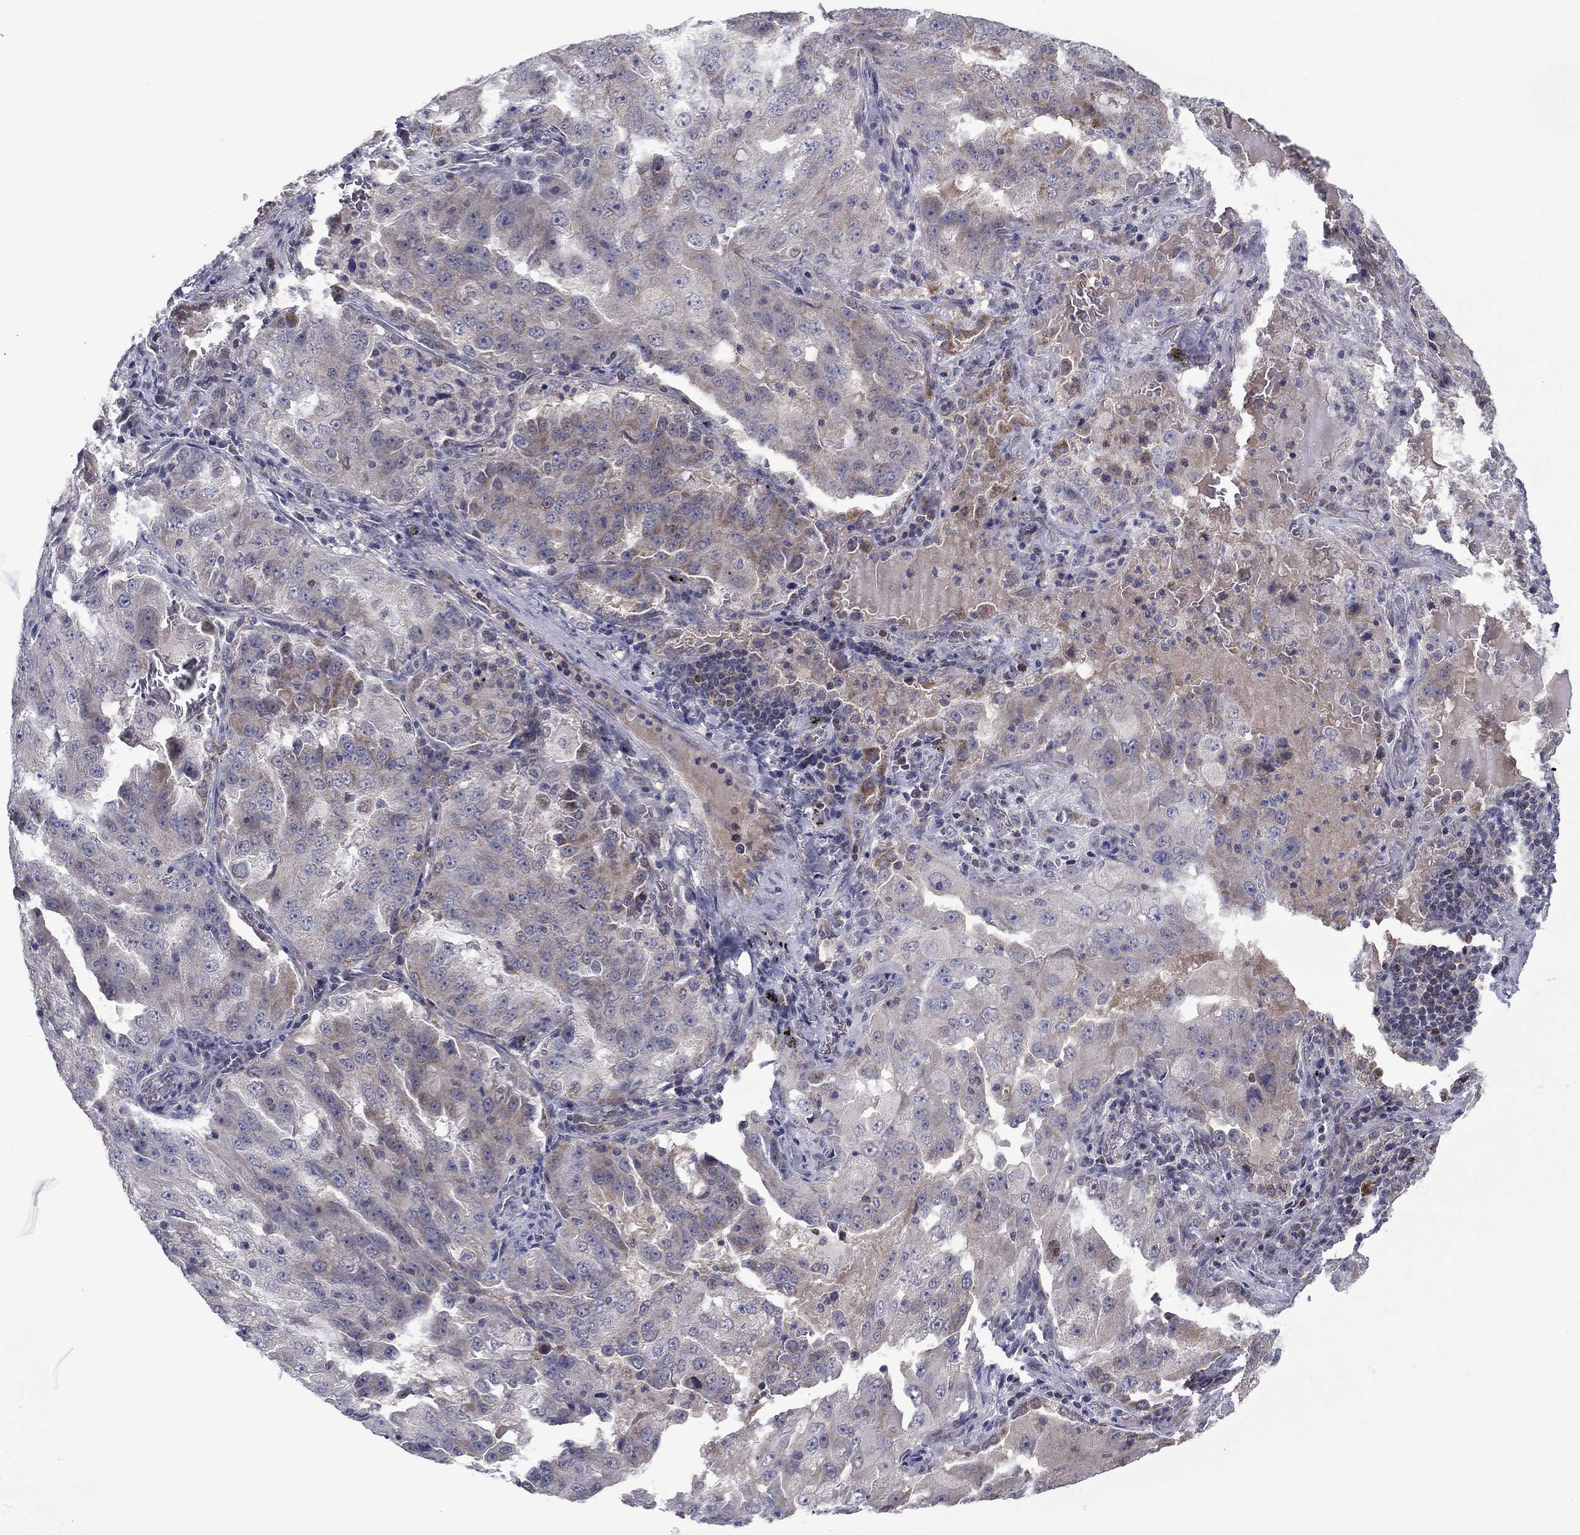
{"staining": {"intensity": "moderate", "quantity": "<25%", "location": "cytoplasmic/membranous"}, "tissue": "lung cancer", "cell_type": "Tumor cells", "image_type": "cancer", "snomed": [{"axis": "morphology", "description": "Adenocarcinoma, NOS"}, {"axis": "topography", "description": "Lung"}], "caption": "A brown stain highlights moderate cytoplasmic/membranous staining of a protein in human adenocarcinoma (lung) tumor cells. (DAB (3,3'-diaminobenzidine) = brown stain, brightfield microscopy at high magnification).", "gene": "GRHPR", "patient": {"sex": "female", "age": 61}}